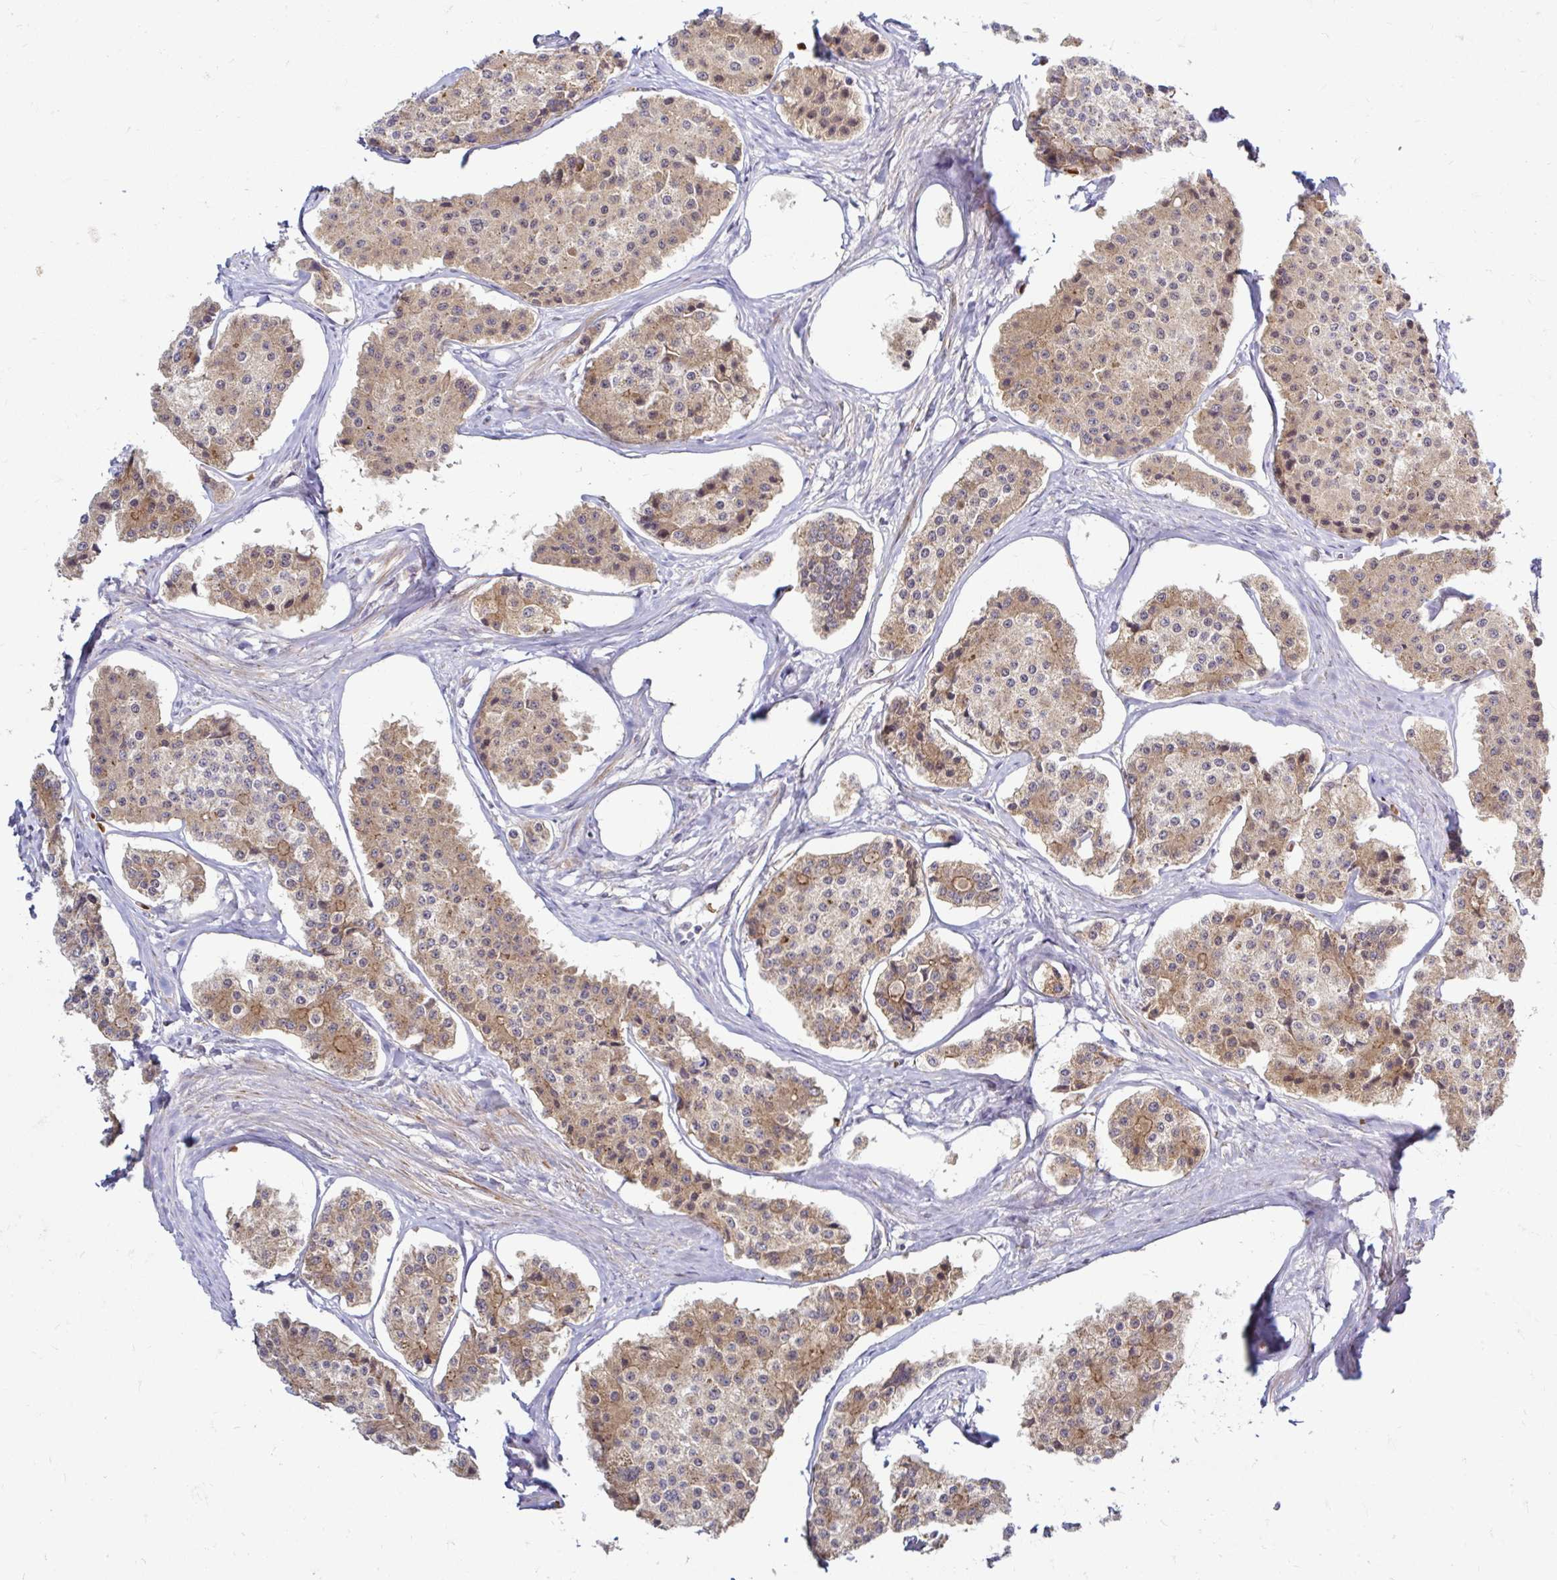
{"staining": {"intensity": "moderate", "quantity": ">75%", "location": "cytoplasmic/membranous"}, "tissue": "carcinoid", "cell_type": "Tumor cells", "image_type": "cancer", "snomed": [{"axis": "morphology", "description": "Carcinoid, malignant, NOS"}, {"axis": "topography", "description": "Small intestine"}], "caption": "IHC (DAB (3,3'-diaminobenzidine)) staining of human carcinoid displays moderate cytoplasmic/membranous protein staining in about >75% of tumor cells. (brown staining indicates protein expression, while blue staining denotes nuclei).", "gene": "ARHGEF37", "patient": {"sex": "female", "age": 65}}